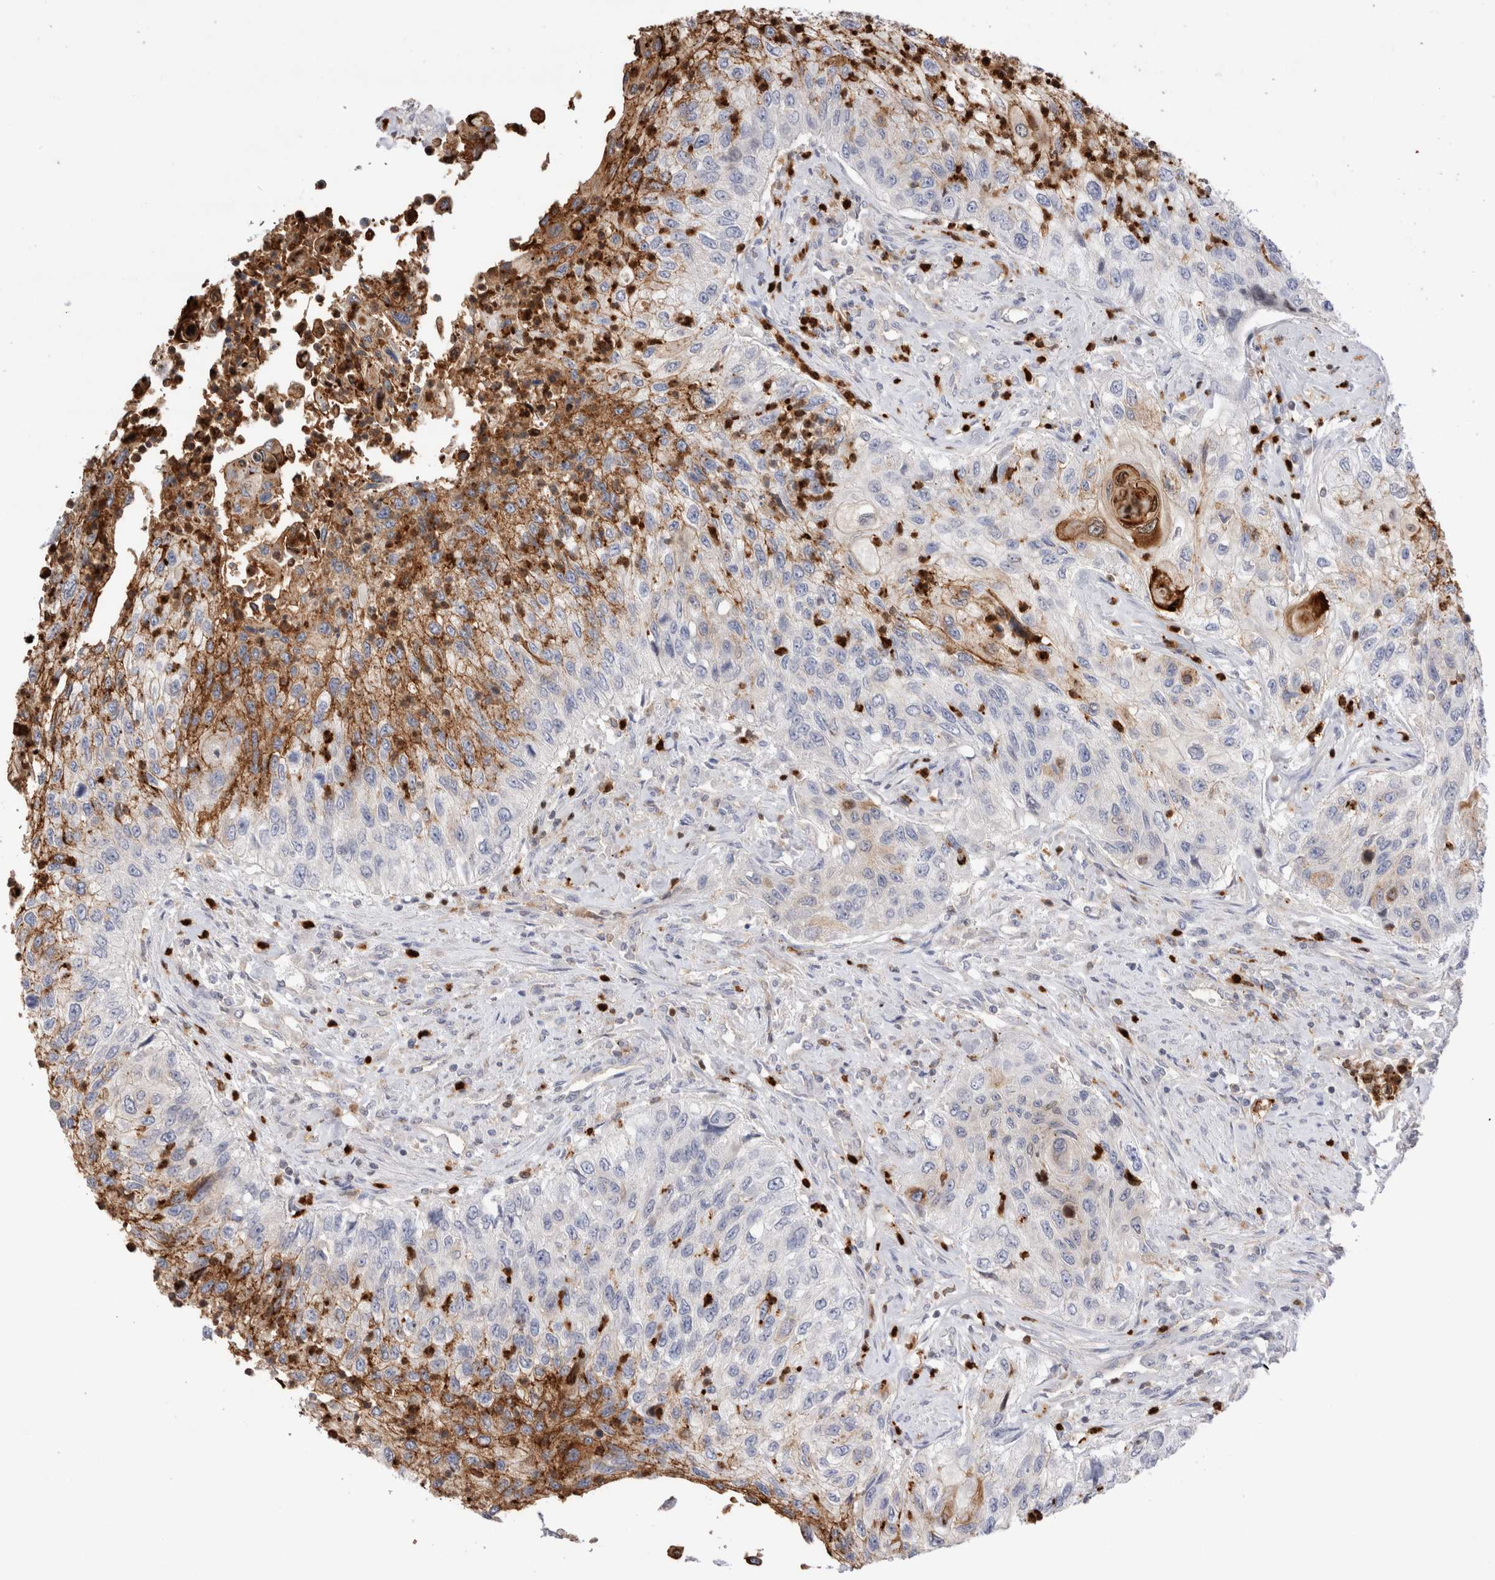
{"staining": {"intensity": "weak", "quantity": "<25%", "location": "cytoplasmic/membranous"}, "tissue": "urothelial cancer", "cell_type": "Tumor cells", "image_type": "cancer", "snomed": [{"axis": "morphology", "description": "Urothelial carcinoma, High grade"}, {"axis": "topography", "description": "Urinary bladder"}], "caption": "Immunohistochemical staining of urothelial cancer shows no significant staining in tumor cells.", "gene": "NXT2", "patient": {"sex": "female", "age": 60}}